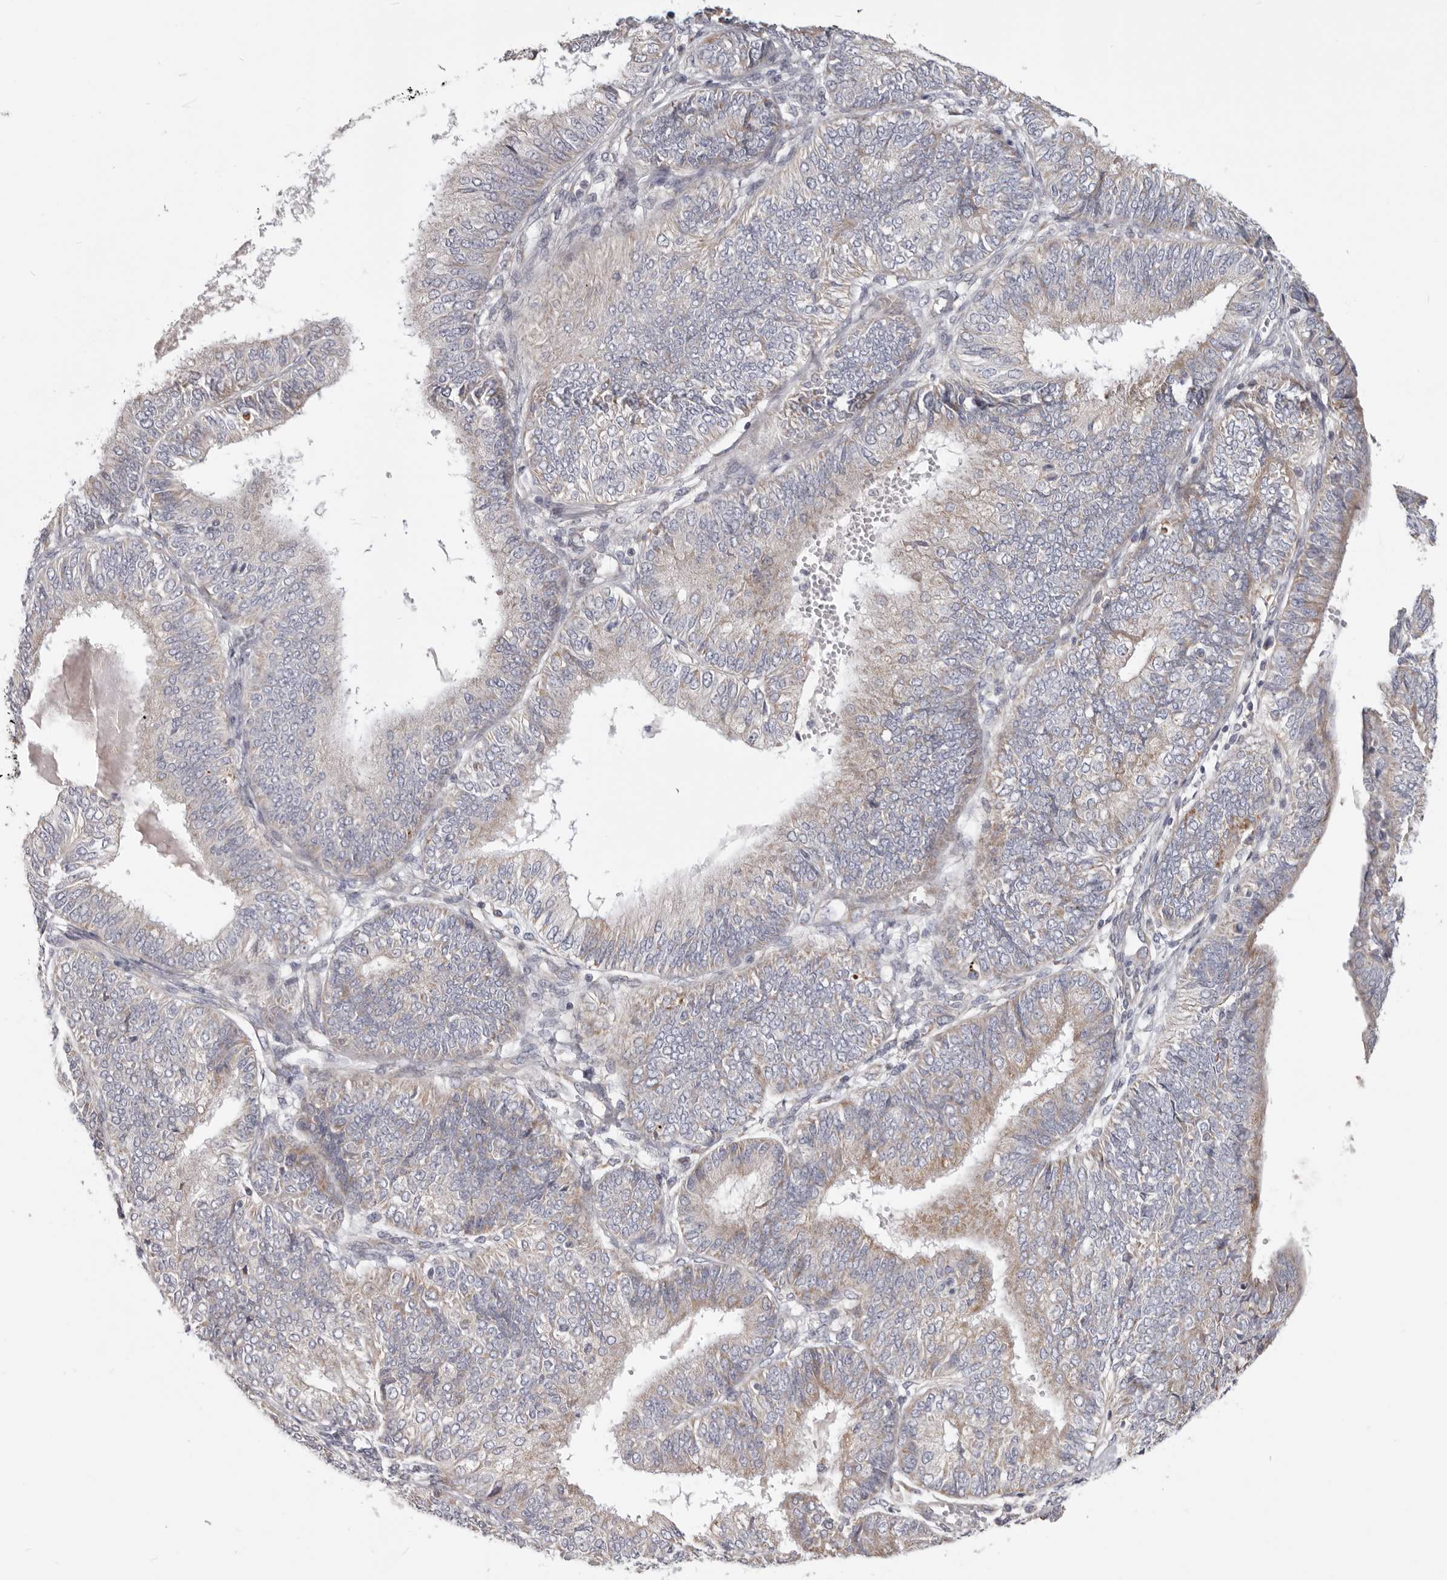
{"staining": {"intensity": "weak", "quantity": "25%-75%", "location": "cytoplasmic/membranous"}, "tissue": "endometrial cancer", "cell_type": "Tumor cells", "image_type": "cancer", "snomed": [{"axis": "morphology", "description": "Adenocarcinoma, NOS"}, {"axis": "topography", "description": "Endometrium"}], "caption": "Weak cytoplasmic/membranous positivity for a protein is appreciated in approximately 25%-75% of tumor cells of endometrial adenocarcinoma using IHC.", "gene": "MRPS10", "patient": {"sex": "female", "age": 58}}